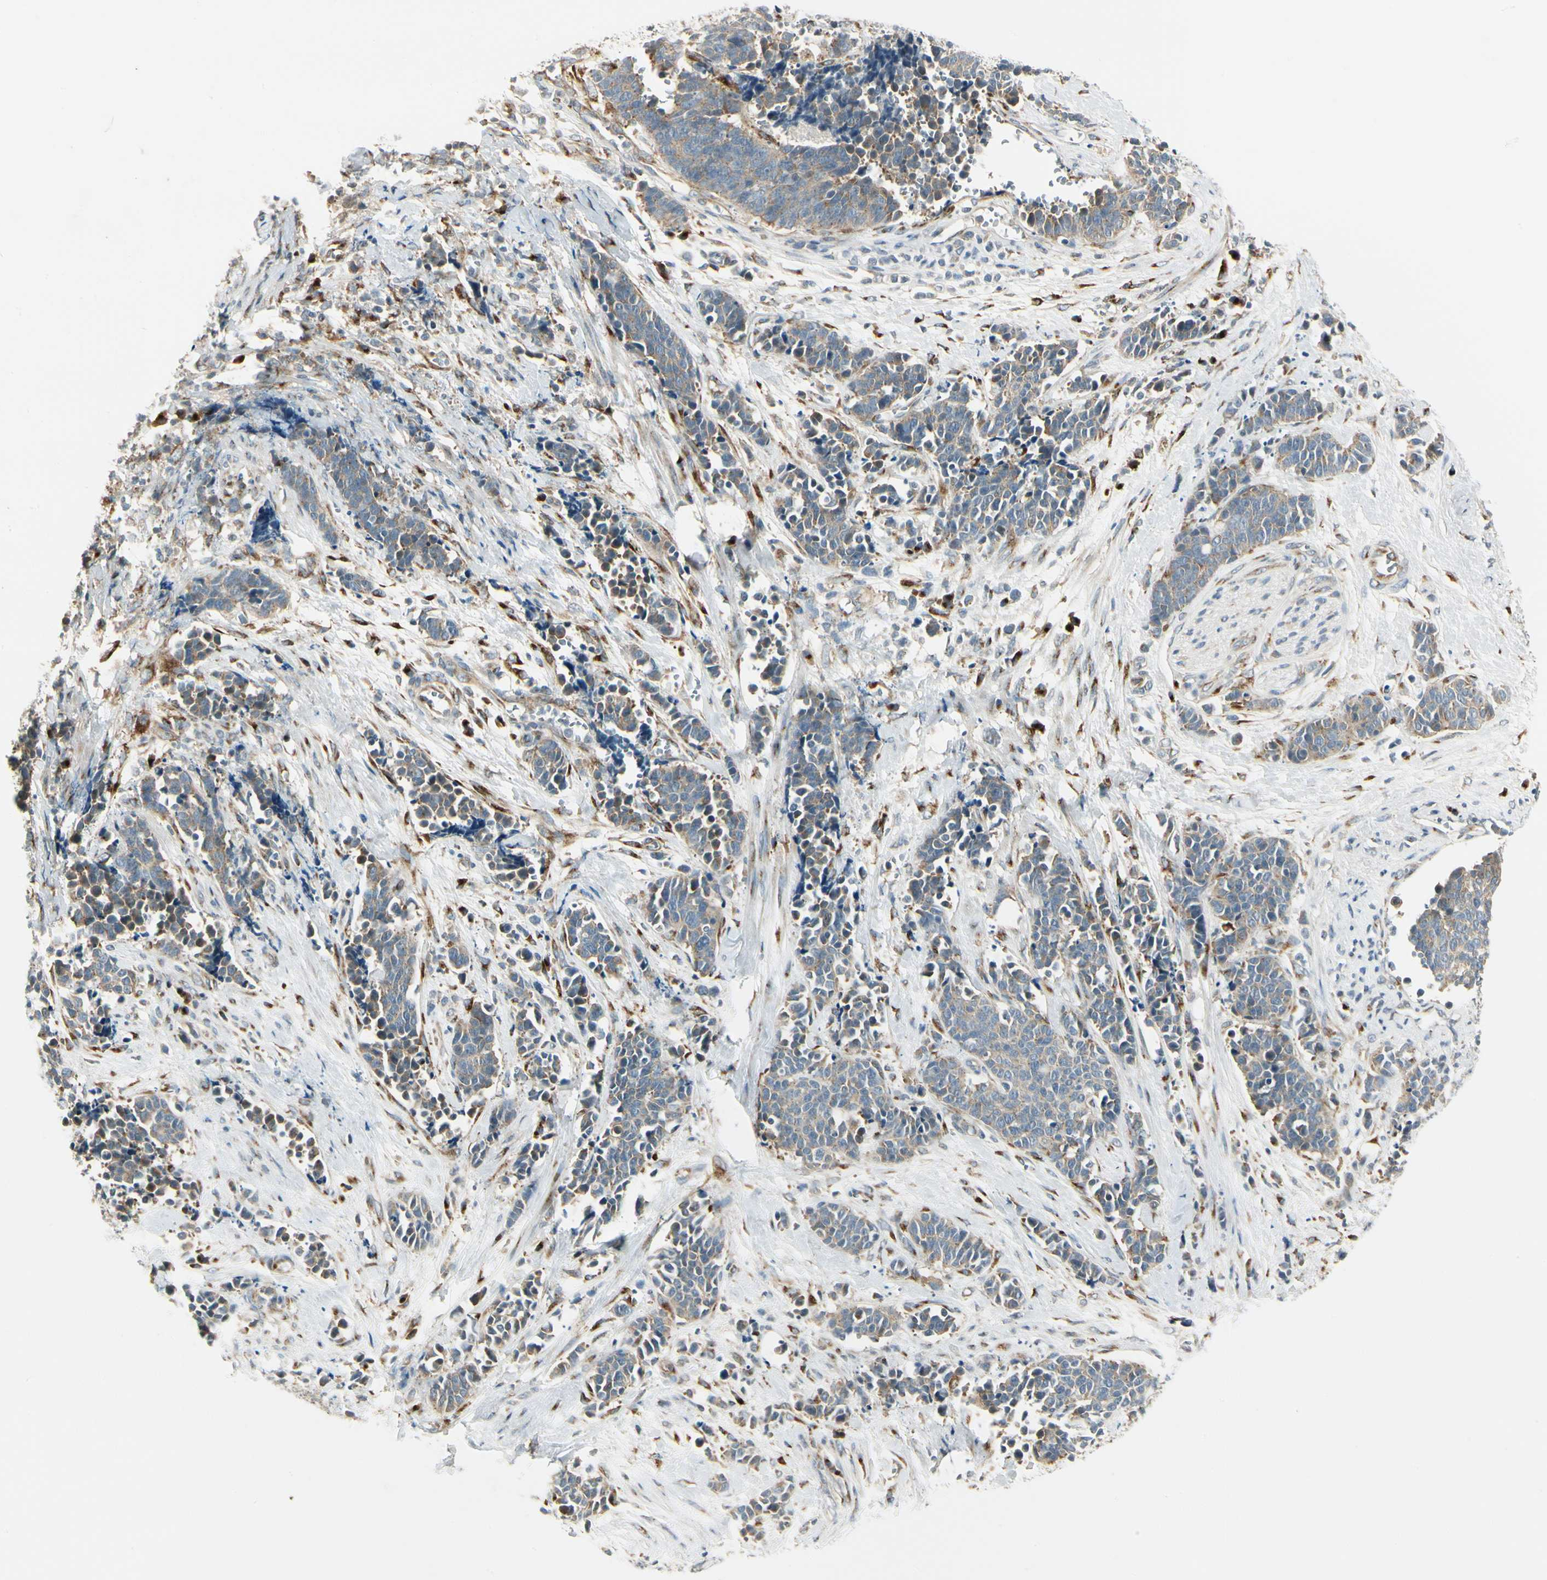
{"staining": {"intensity": "weak", "quantity": ">75%", "location": "cytoplasmic/membranous"}, "tissue": "cervical cancer", "cell_type": "Tumor cells", "image_type": "cancer", "snomed": [{"axis": "morphology", "description": "Squamous cell carcinoma, NOS"}, {"axis": "topography", "description": "Cervix"}], "caption": "The photomicrograph shows a brown stain indicating the presence of a protein in the cytoplasmic/membranous of tumor cells in cervical cancer (squamous cell carcinoma). Nuclei are stained in blue.", "gene": "MANSC1", "patient": {"sex": "female", "age": 35}}